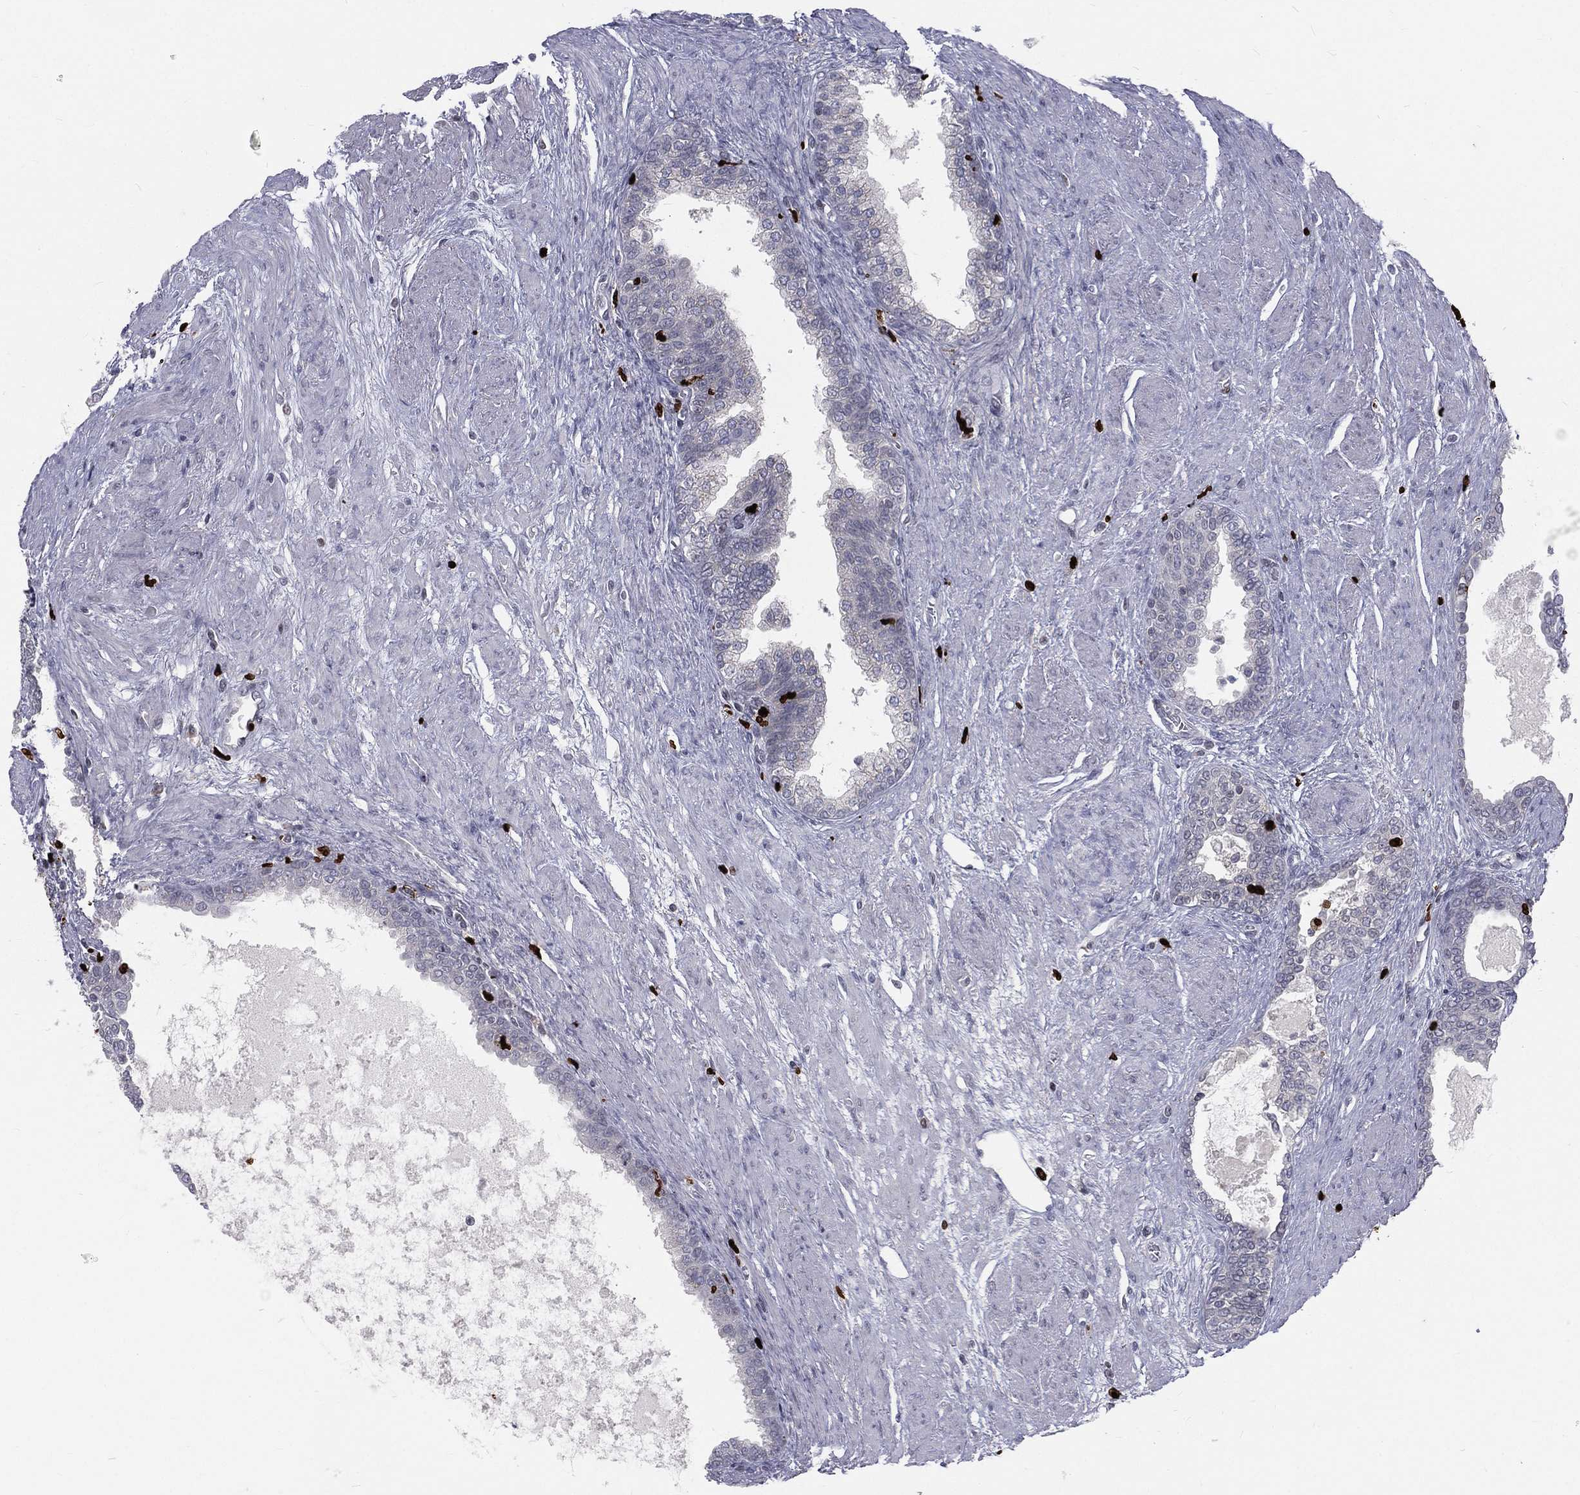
{"staining": {"intensity": "negative", "quantity": "none", "location": "none"}, "tissue": "prostate cancer", "cell_type": "Tumor cells", "image_type": "cancer", "snomed": [{"axis": "morphology", "description": "Adenocarcinoma, NOS"}, {"axis": "topography", "description": "Prostate and seminal vesicle, NOS"}, {"axis": "topography", "description": "Prostate"}], "caption": "Tumor cells are negative for brown protein staining in prostate cancer (adenocarcinoma).", "gene": "MNDA", "patient": {"sex": "male", "age": 62}}